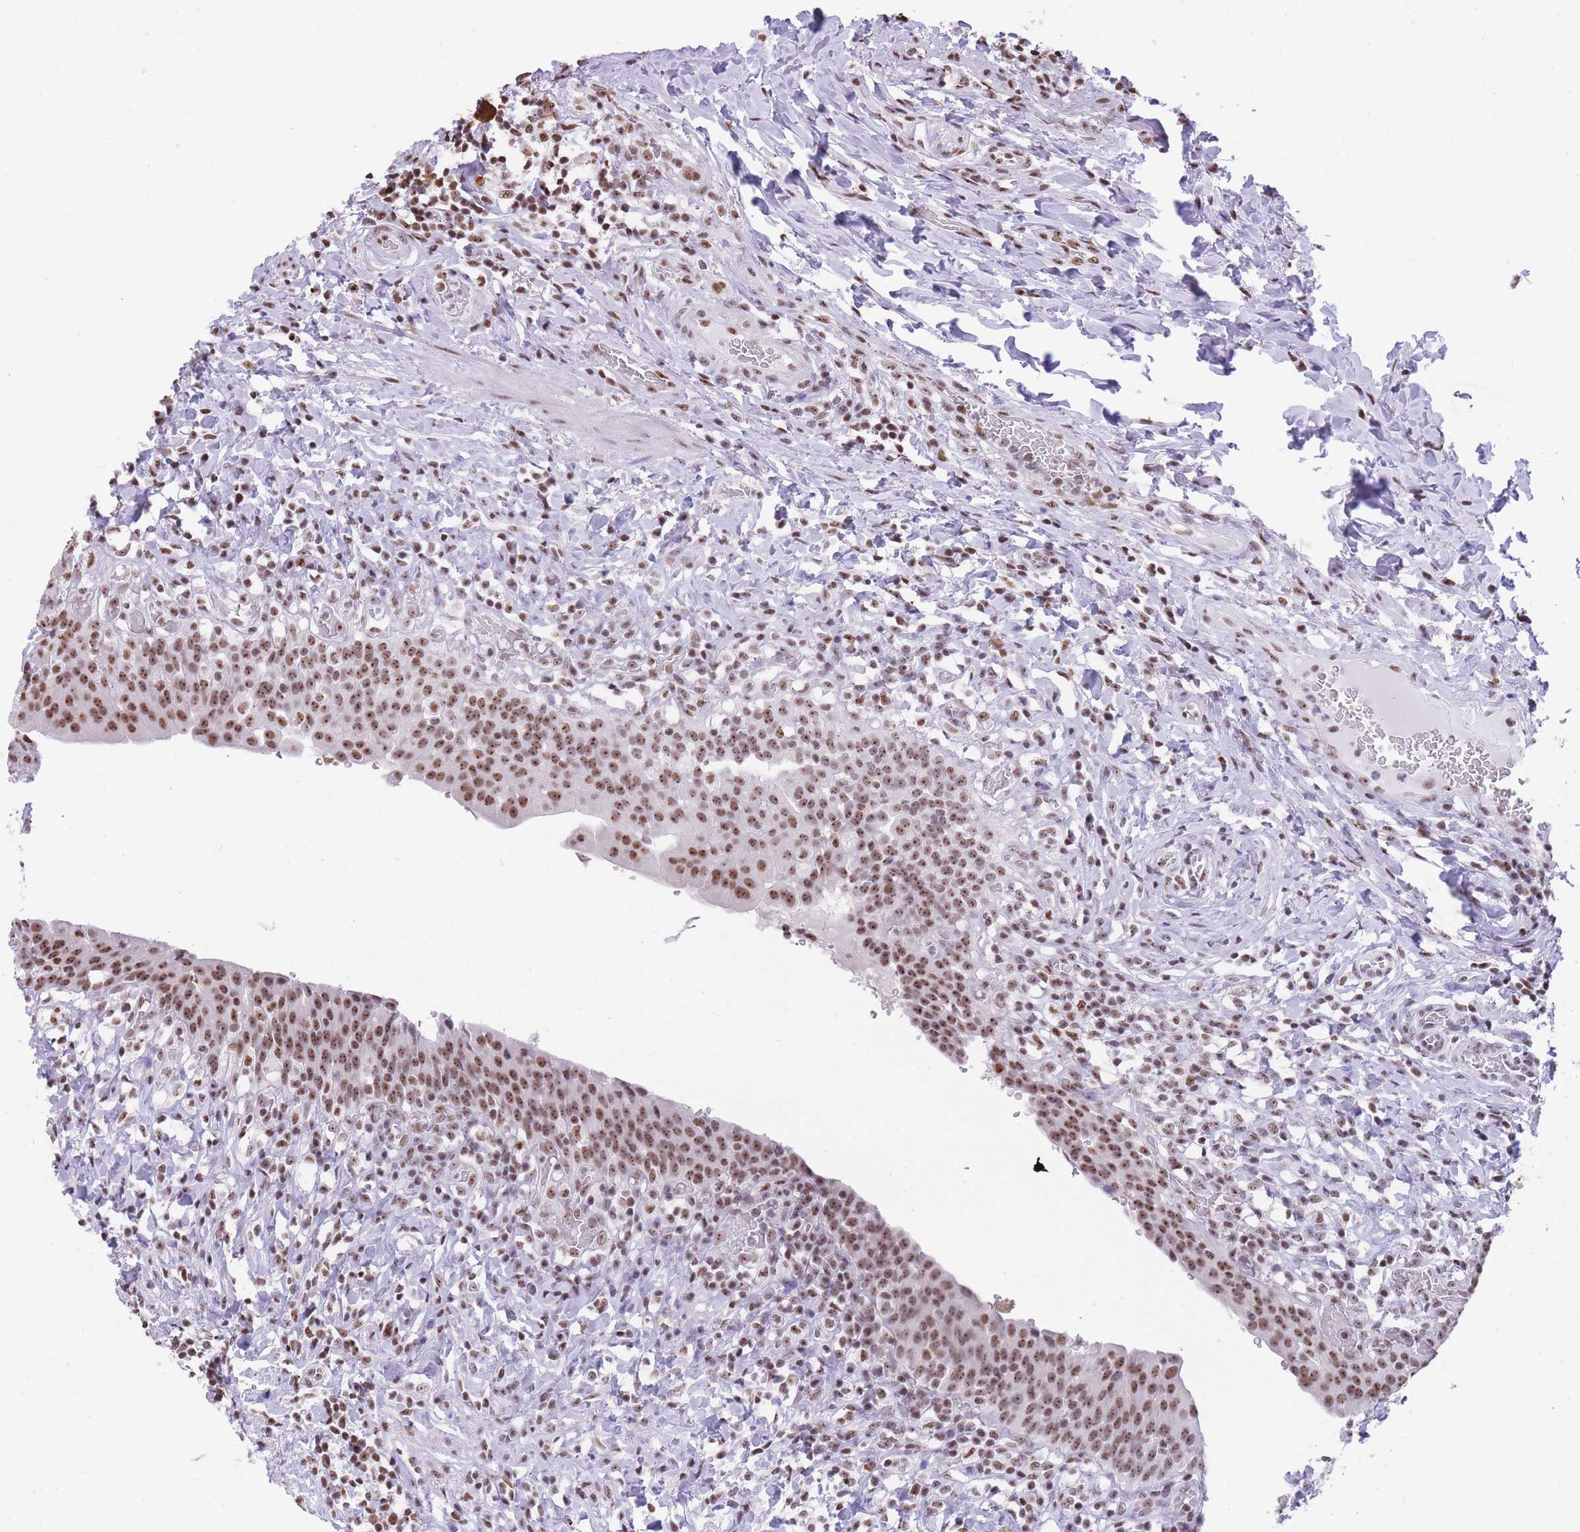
{"staining": {"intensity": "strong", "quantity": ">75%", "location": "nuclear"}, "tissue": "urinary bladder", "cell_type": "Urothelial cells", "image_type": "normal", "snomed": [{"axis": "morphology", "description": "Normal tissue, NOS"}, {"axis": "morphology", "description": "Inflammation, NOS"}, {"axis": "topography", "description": "Urinary bladder"}], "caption": "Immunohistochemistry (DAB) staining of unremarkable human urinary bladder reveals strong nuclear protein positivity in approximately >75% of urothelial cells. (Stains: DAB in brown, nuclei in blue, Microscopy: brightfield microscopy at high magnification).", "gene": "EVC2", "patient": {"sex": "male", "age": 64}}